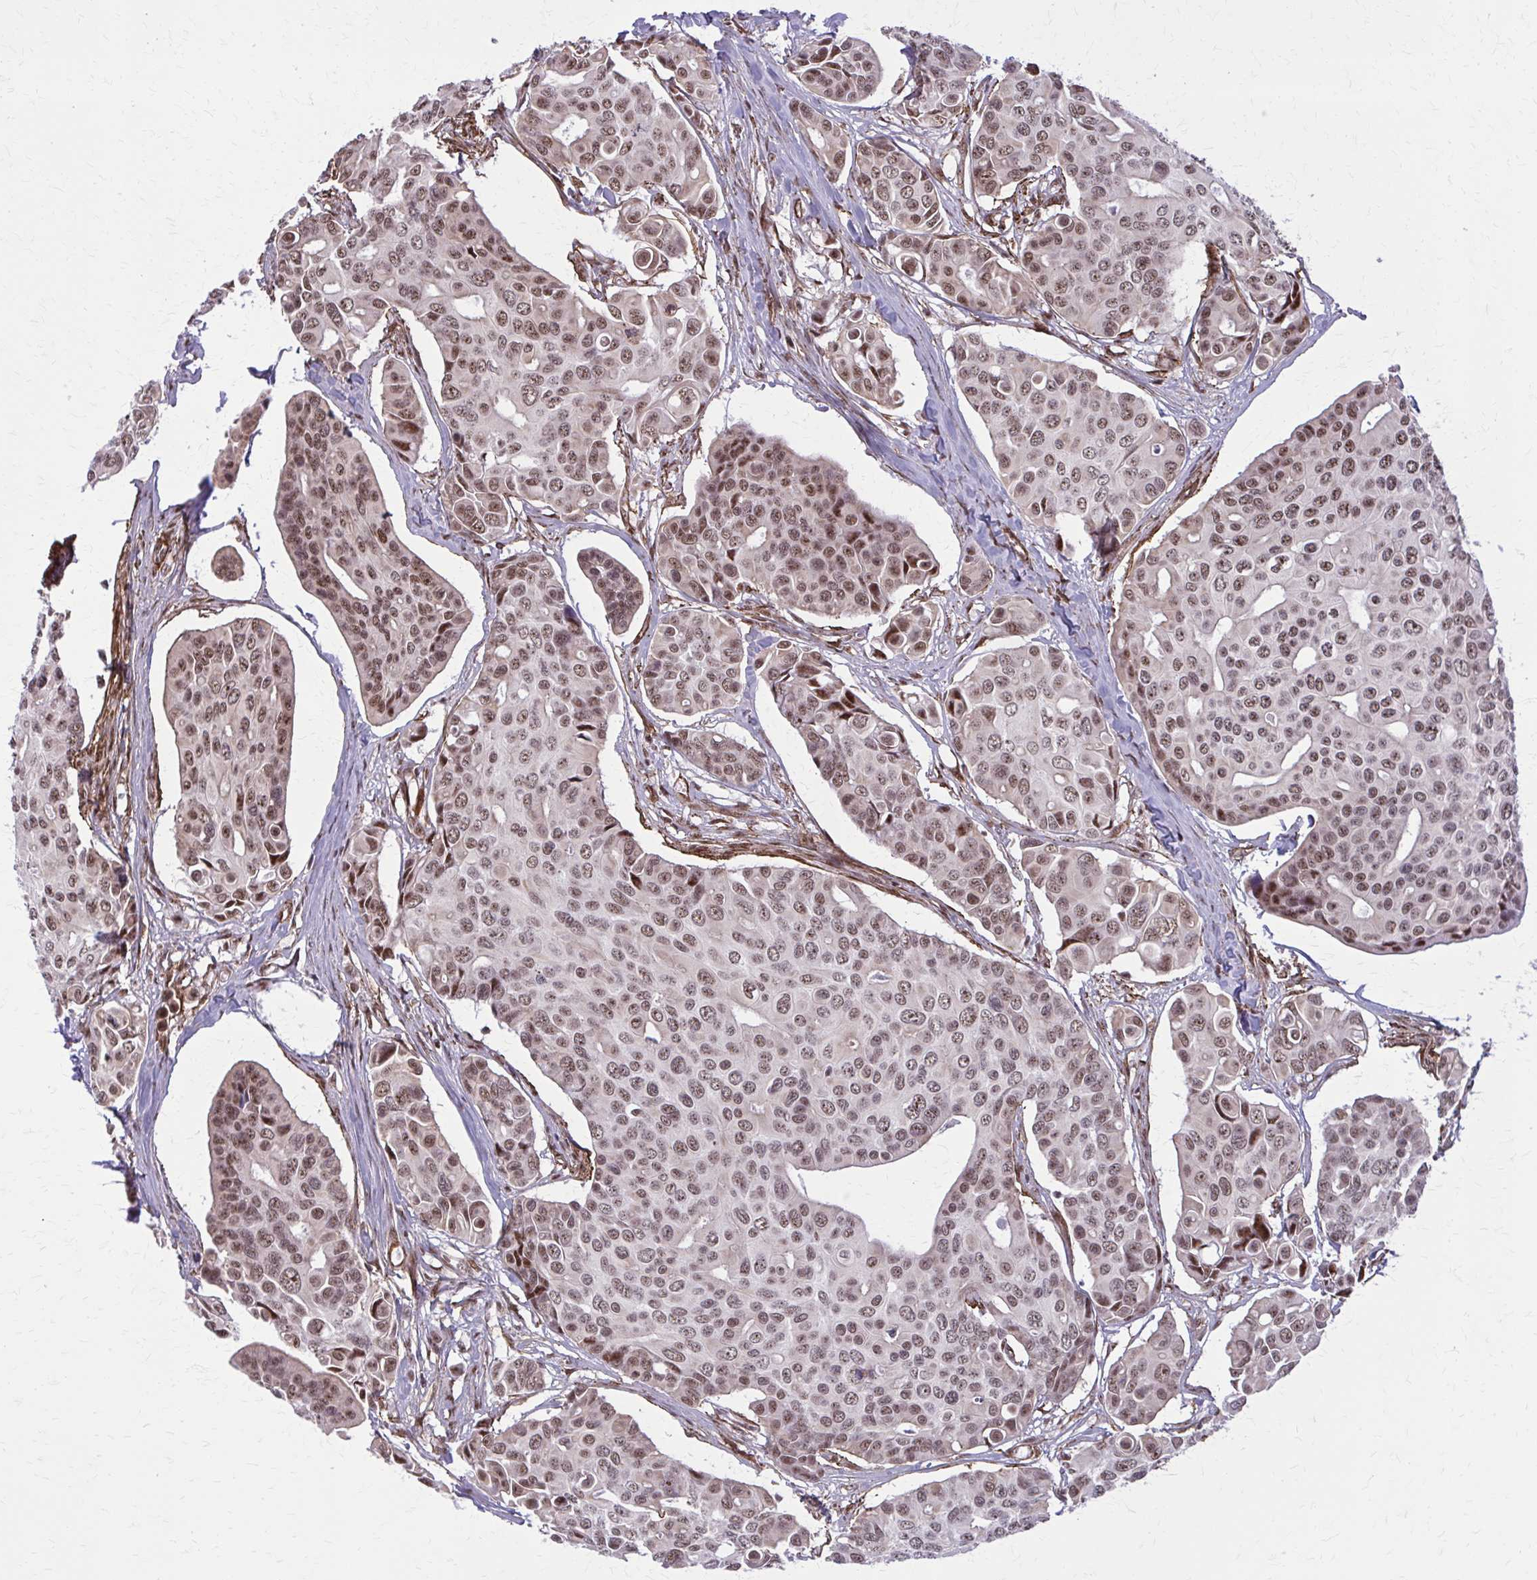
{"staining": {"intensity": "moderate", "quantity": ">75%", "location": "nuclear"}, "tissue": "breast cancer", "cell_type": "Tumor cells", "image_type": "cancer", "snomed": [{"axis": "morphology", "description": "Normal tissue, NOS"}, {"axis": "morphology", "description": "Duct carcinoma"}, {"axis": "topography", "description": "Skin"}, {"axis": "topography", "description": "Breast"}], "caption": "Immunohistochemistry (DAB (3,3'-diaminobenzidine)) staining of breast cancer (infiltrating ductal carcinoma) shows moderate nuclear protein expression in approximately >75% of tumor cells. (DAB = brown stain, brightfield microscopy at high magnification).", "gene": "NRBF2", "patient": {"sex": "female", "age": 54}}